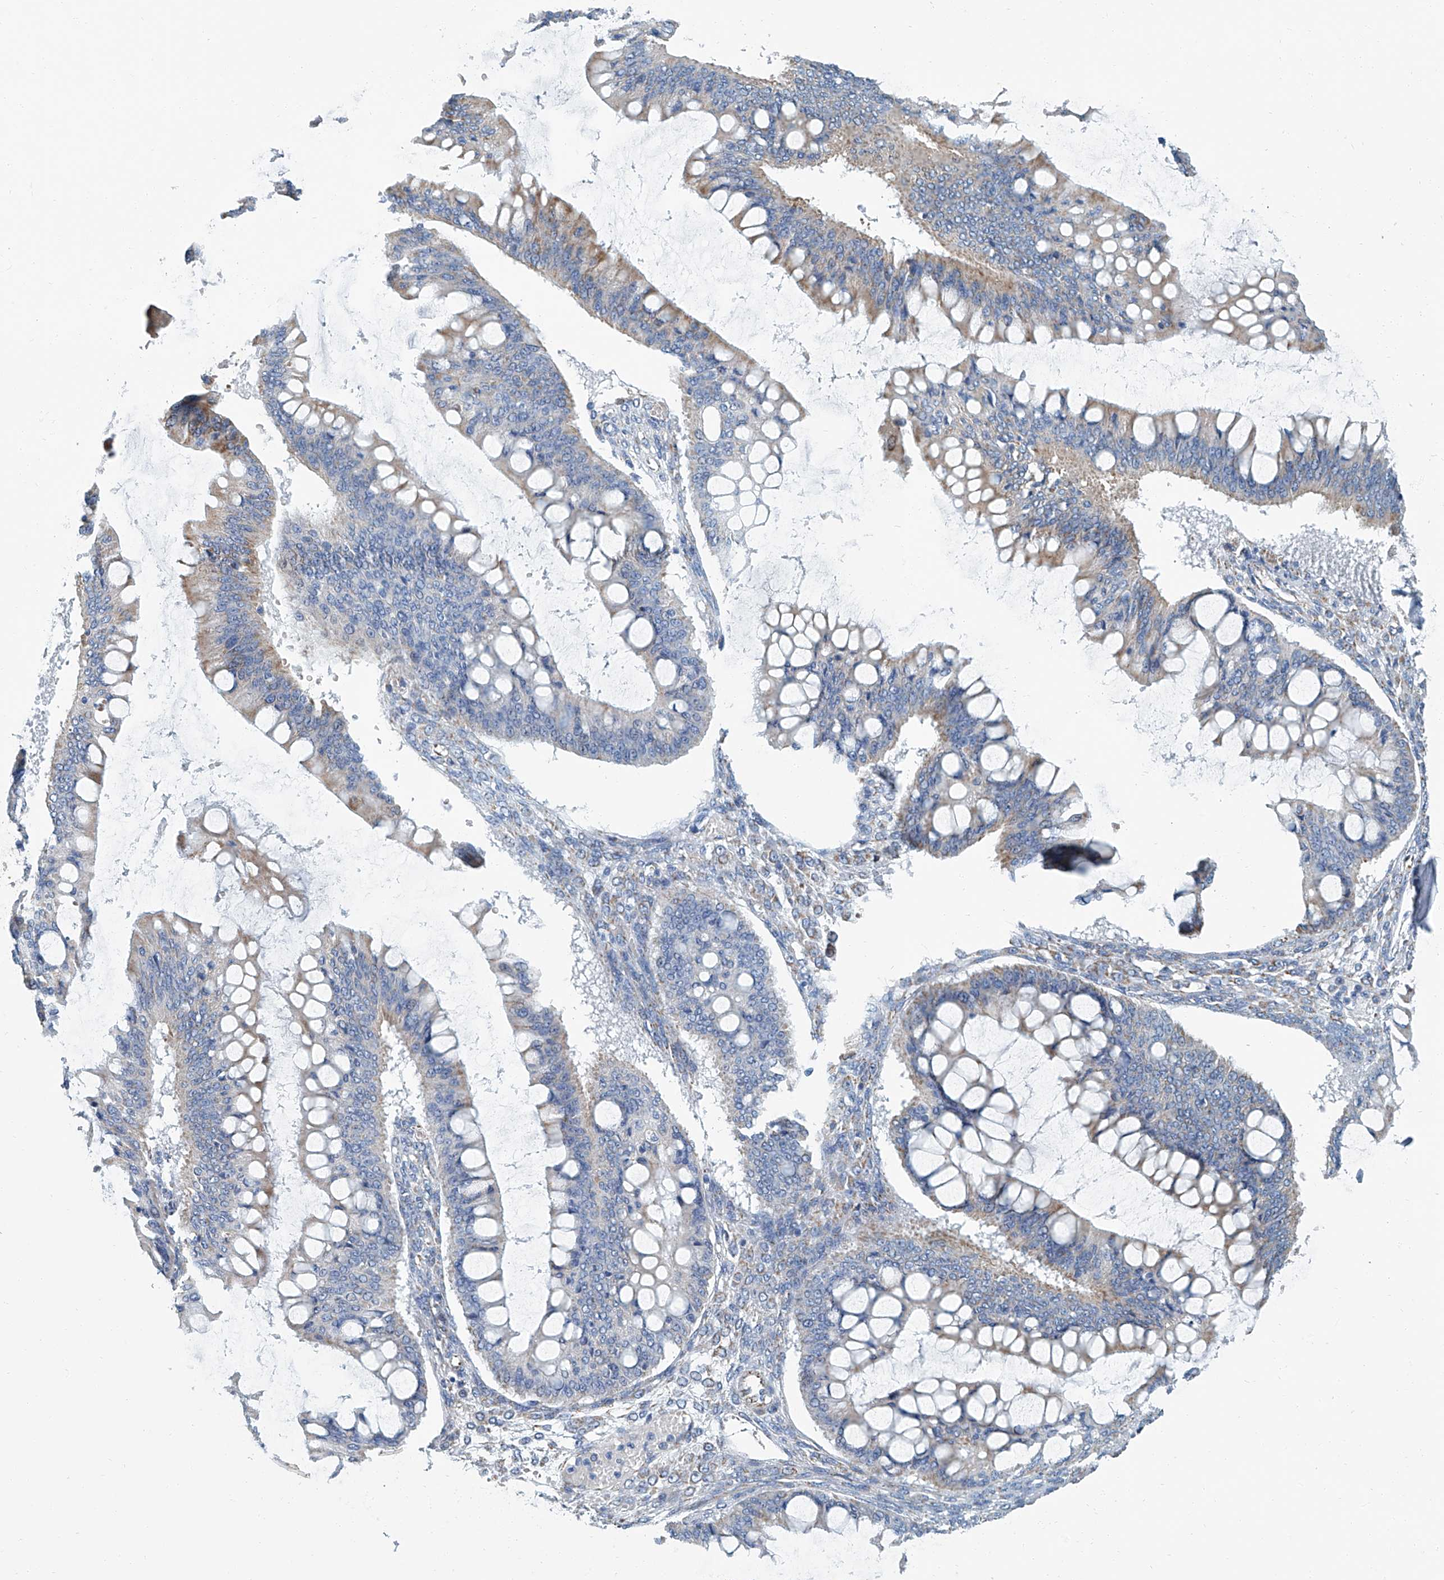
{"staining": {"intensity": "weak", "quantity": "<25%", "location": "cytoplasmic/membranous"}, "tissue": "ovarian cancer", "cell_type": "Tumor cells", "image_type": "cancer", "snomed": [{"axis": "morphology", "description": "Cystadenocarcinoma, mucinous, NOS"}, {"axis": "topography", "description": "Ovary"}], "caption": "A micrograph of human mucinous cystadenocarcinoma (ovarian) is negative for staining in tumor cells.", "gene": "MT-ND1", "patient": {"sex": "female", "age": 73}}